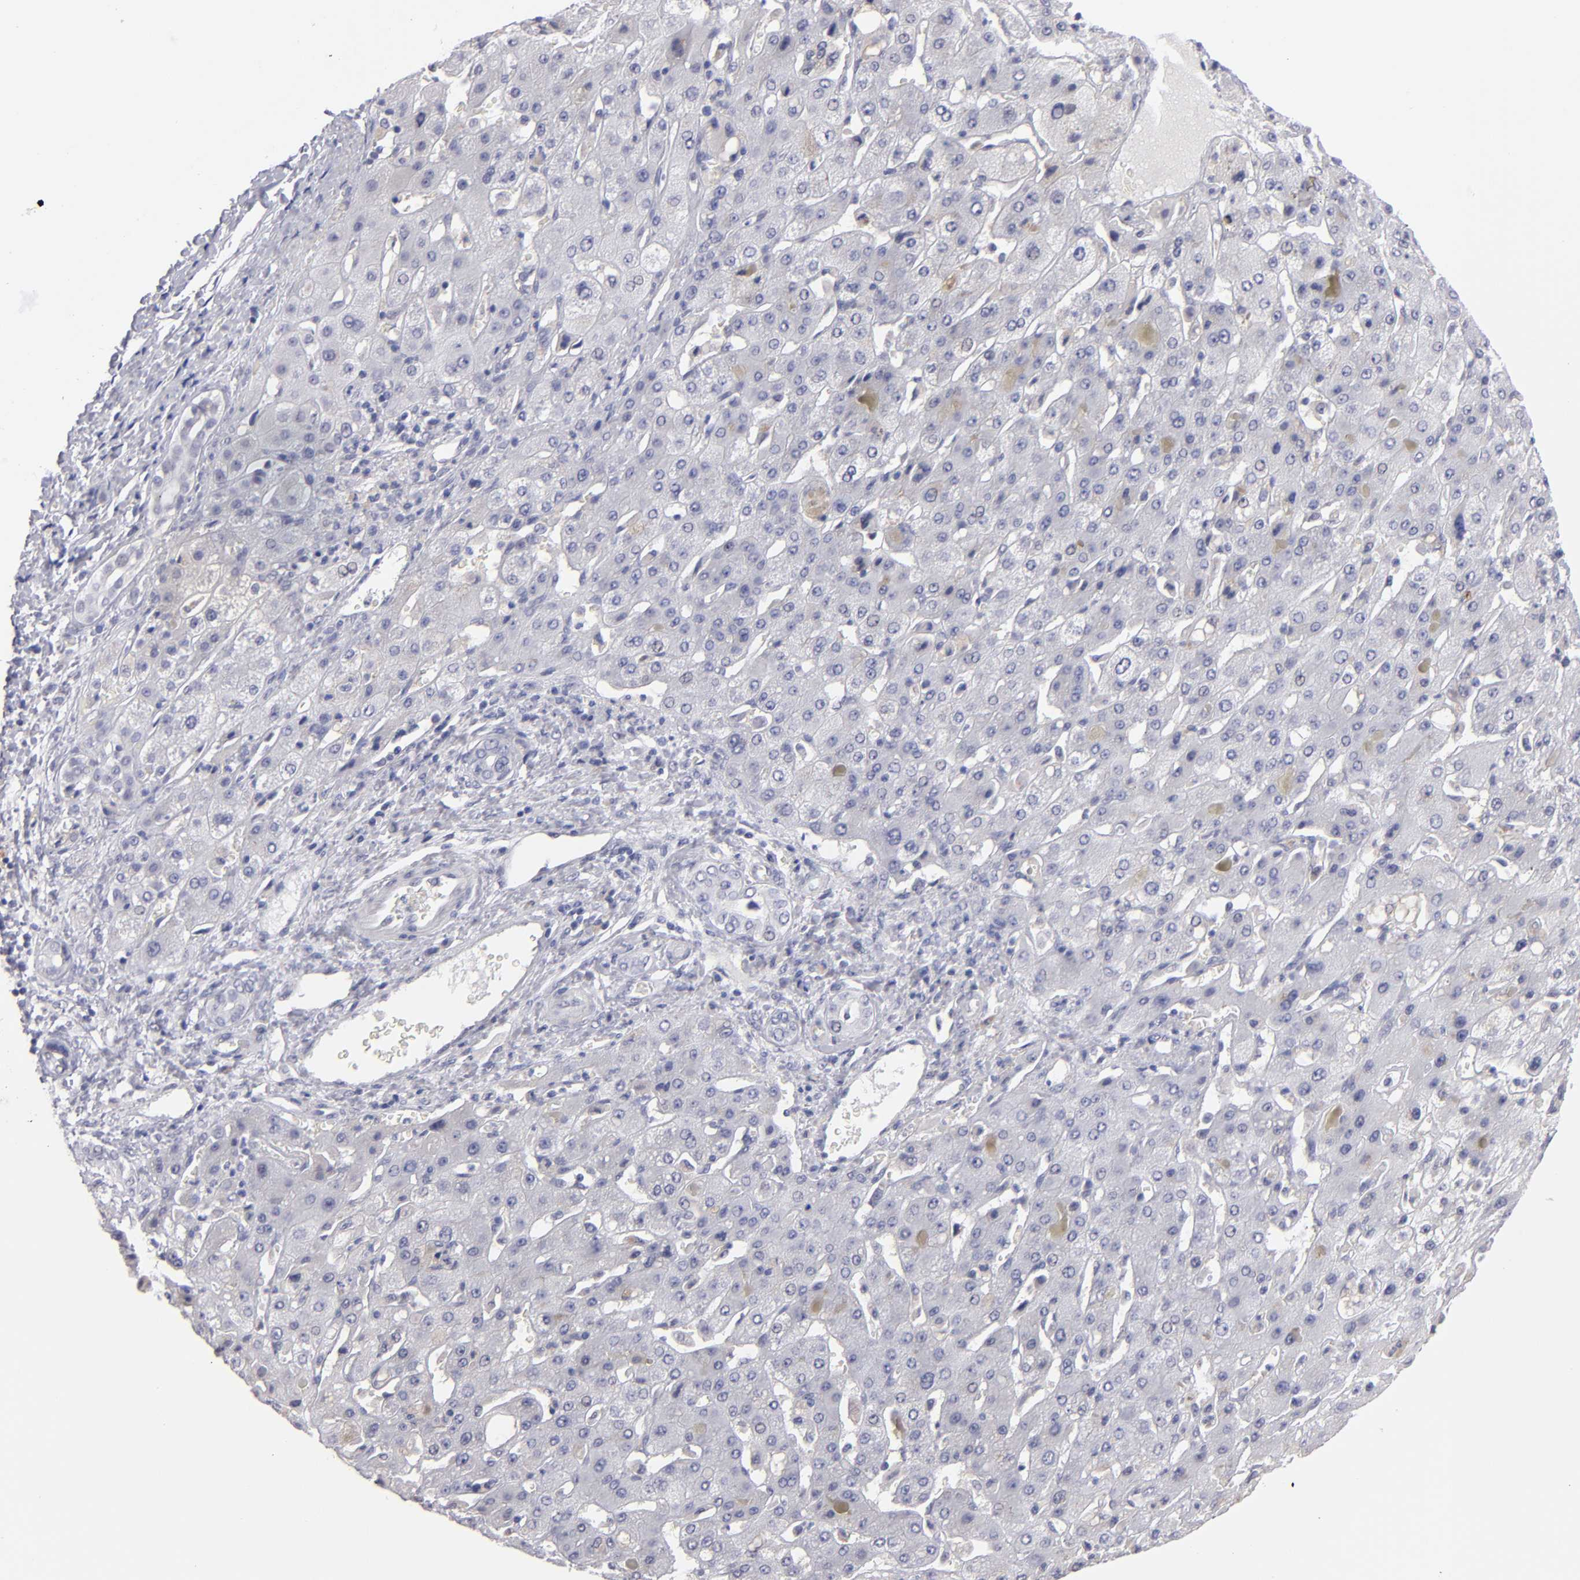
{"staining": {"intensity": "weak", "quantity": "<25%", "location": "cytoplasmic/membranous"}, "tissue": "liver cancer", "cell_type": "Tumor cells", "image_type": "cancer", "snomed": [{"axis": "morphology", "description": "Cholangiocarcinoma"}, {"axis": "topography", "description": "Liver"}], "caption": "Tumor cells show no significant protein staining in liver cancer.", "gene": "TEX11", "patient": {"sex": "female", "age": 52}}